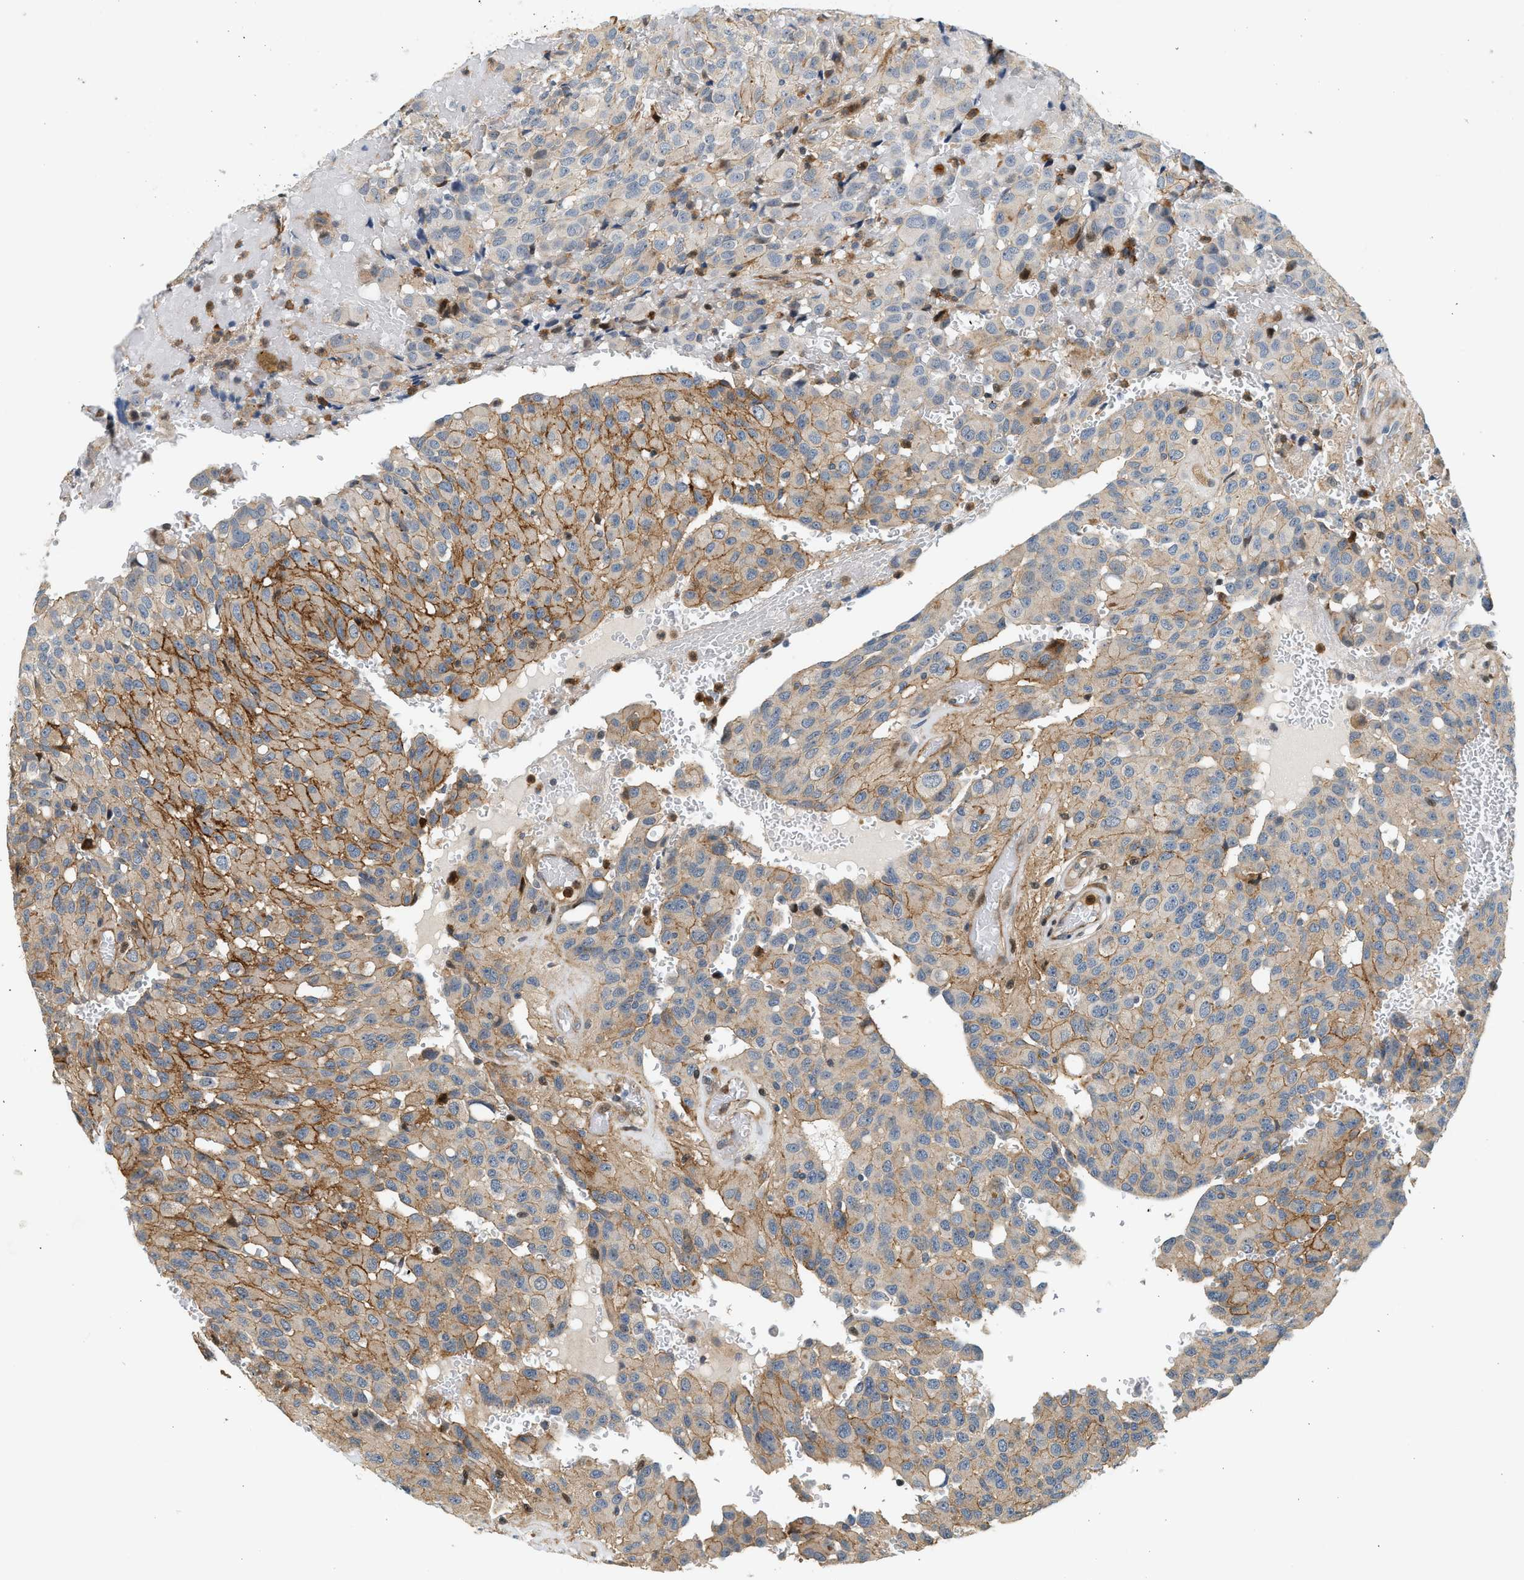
{"staining": {"intensity": "weak", "quantity": "25%-75%", "location": "cytoplasmic/membranous"}, "tissue": "glioma", "cell_type": "Tumor cells", "image_type": "cancer", "snomed": [{"axis": "morphology", "description": "Glioma, malignant, High grade"}, {"axis": "topography", "description": "Brain"}], "caption": "Glioma was stained to show a protein in brown. There is low levels of weak cytoplasmic/membranous staining in about 25%-75% of tumor cells. Using DAB (brown) and hematoxylin (blue) stains, captured at high magnification using brightfield microscopy.", "gene": "NRSN2", "patient": {"sex": "male", "age": 32}}